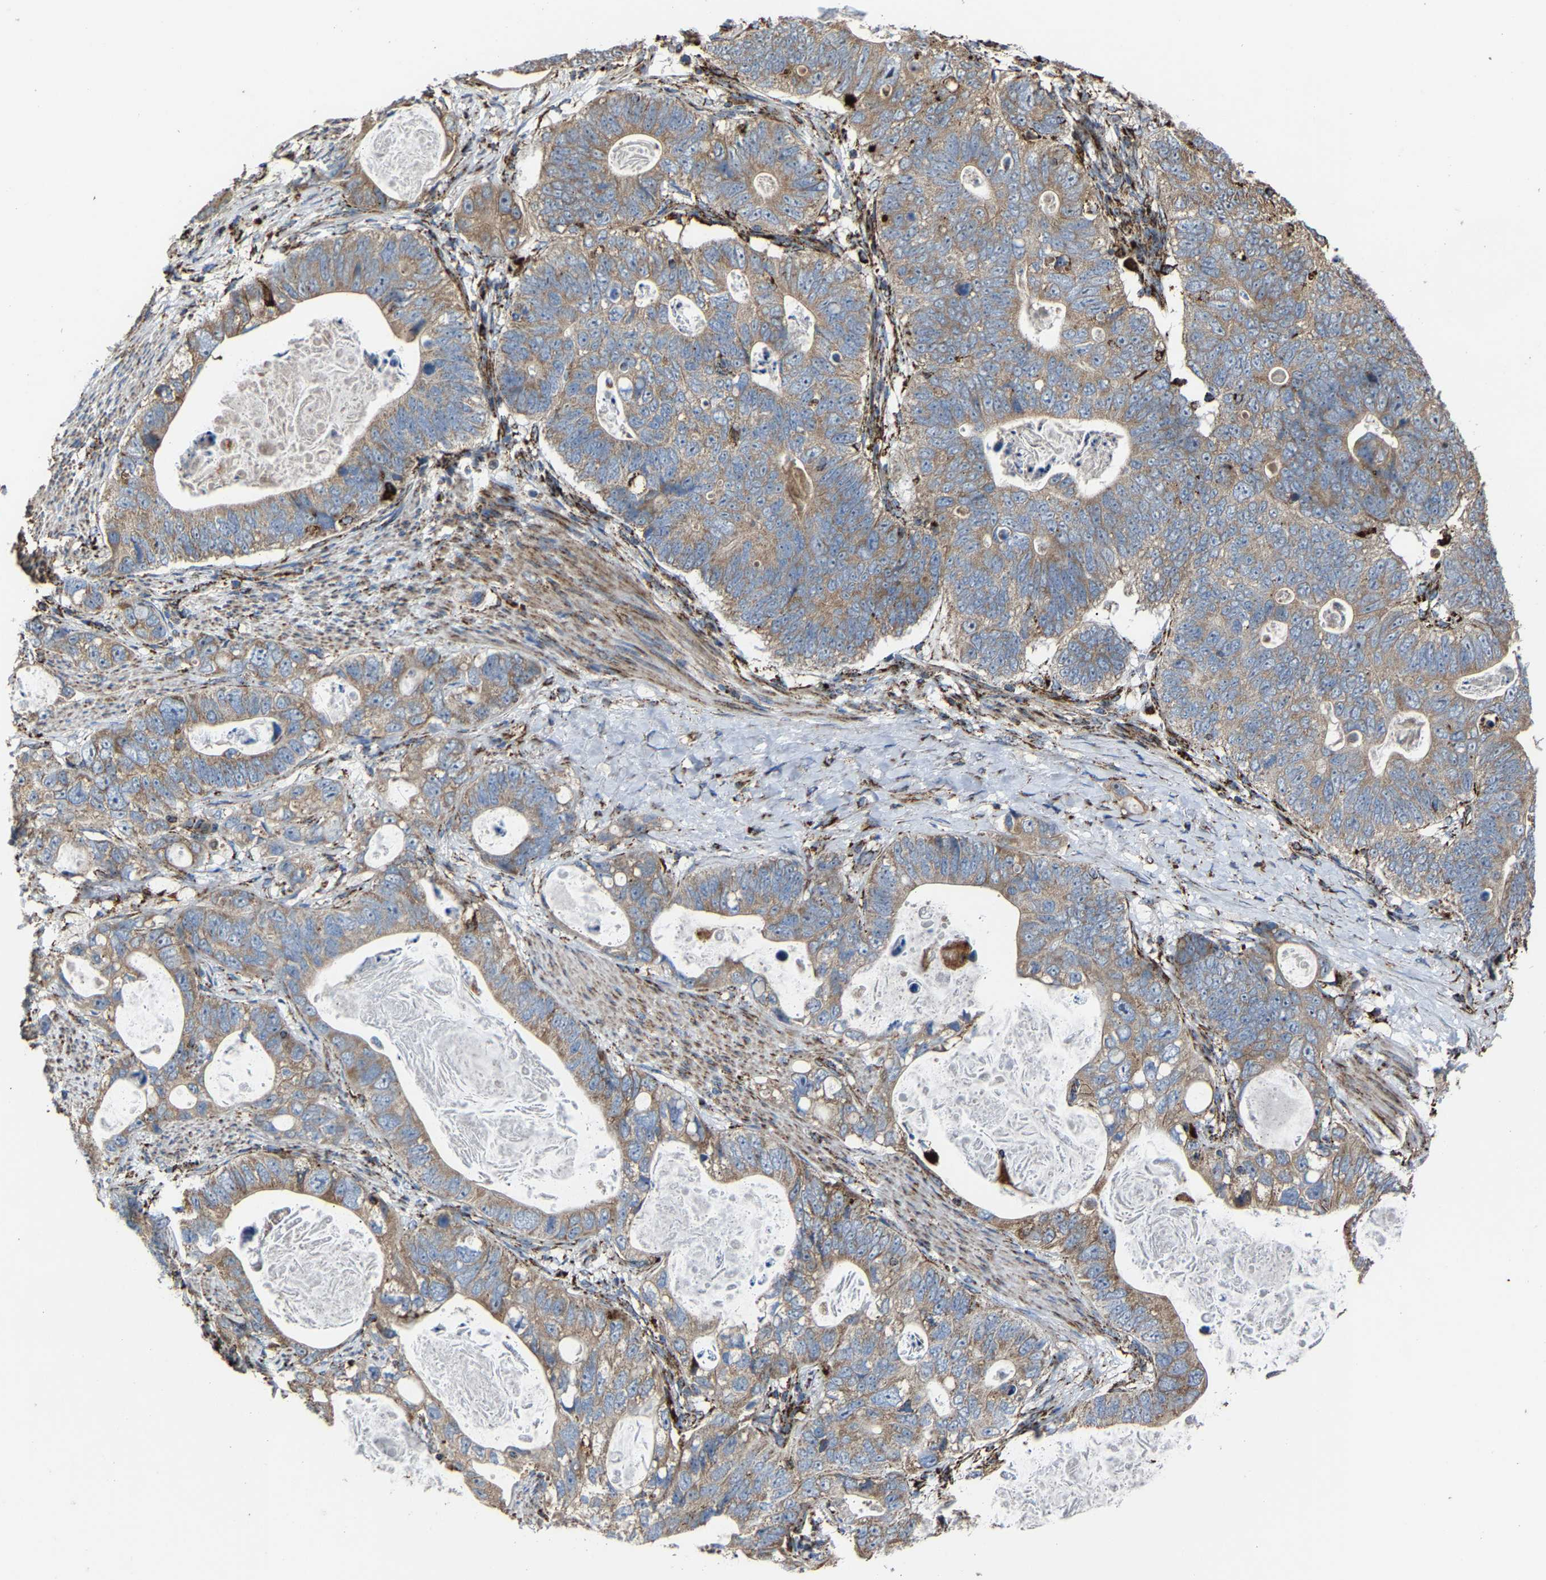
{"staining": {"intensity": "weak", "quantity": ">75%", "location": "cytoplasmic/membranous"}, "tissue": "stomach cancer", "cell_type": "Tumor cells", "image_type": "cancer", "snomed": [{"axis": "morphology", "description": "Normal tissue, NOS"}, {"axis": "morphology", "description": "Adenocarcinoma, NOS"}, {"axis": "topography", "description": "Stomach"}], "caption": "Protein expression analysis of human adenocarcinoma (stomach) reveals weak cytoplasmic/membranous staining in about >75% of tumor cells.", "gene": "NDUFV3", "patient": {"sex": "female", "age": 89}}